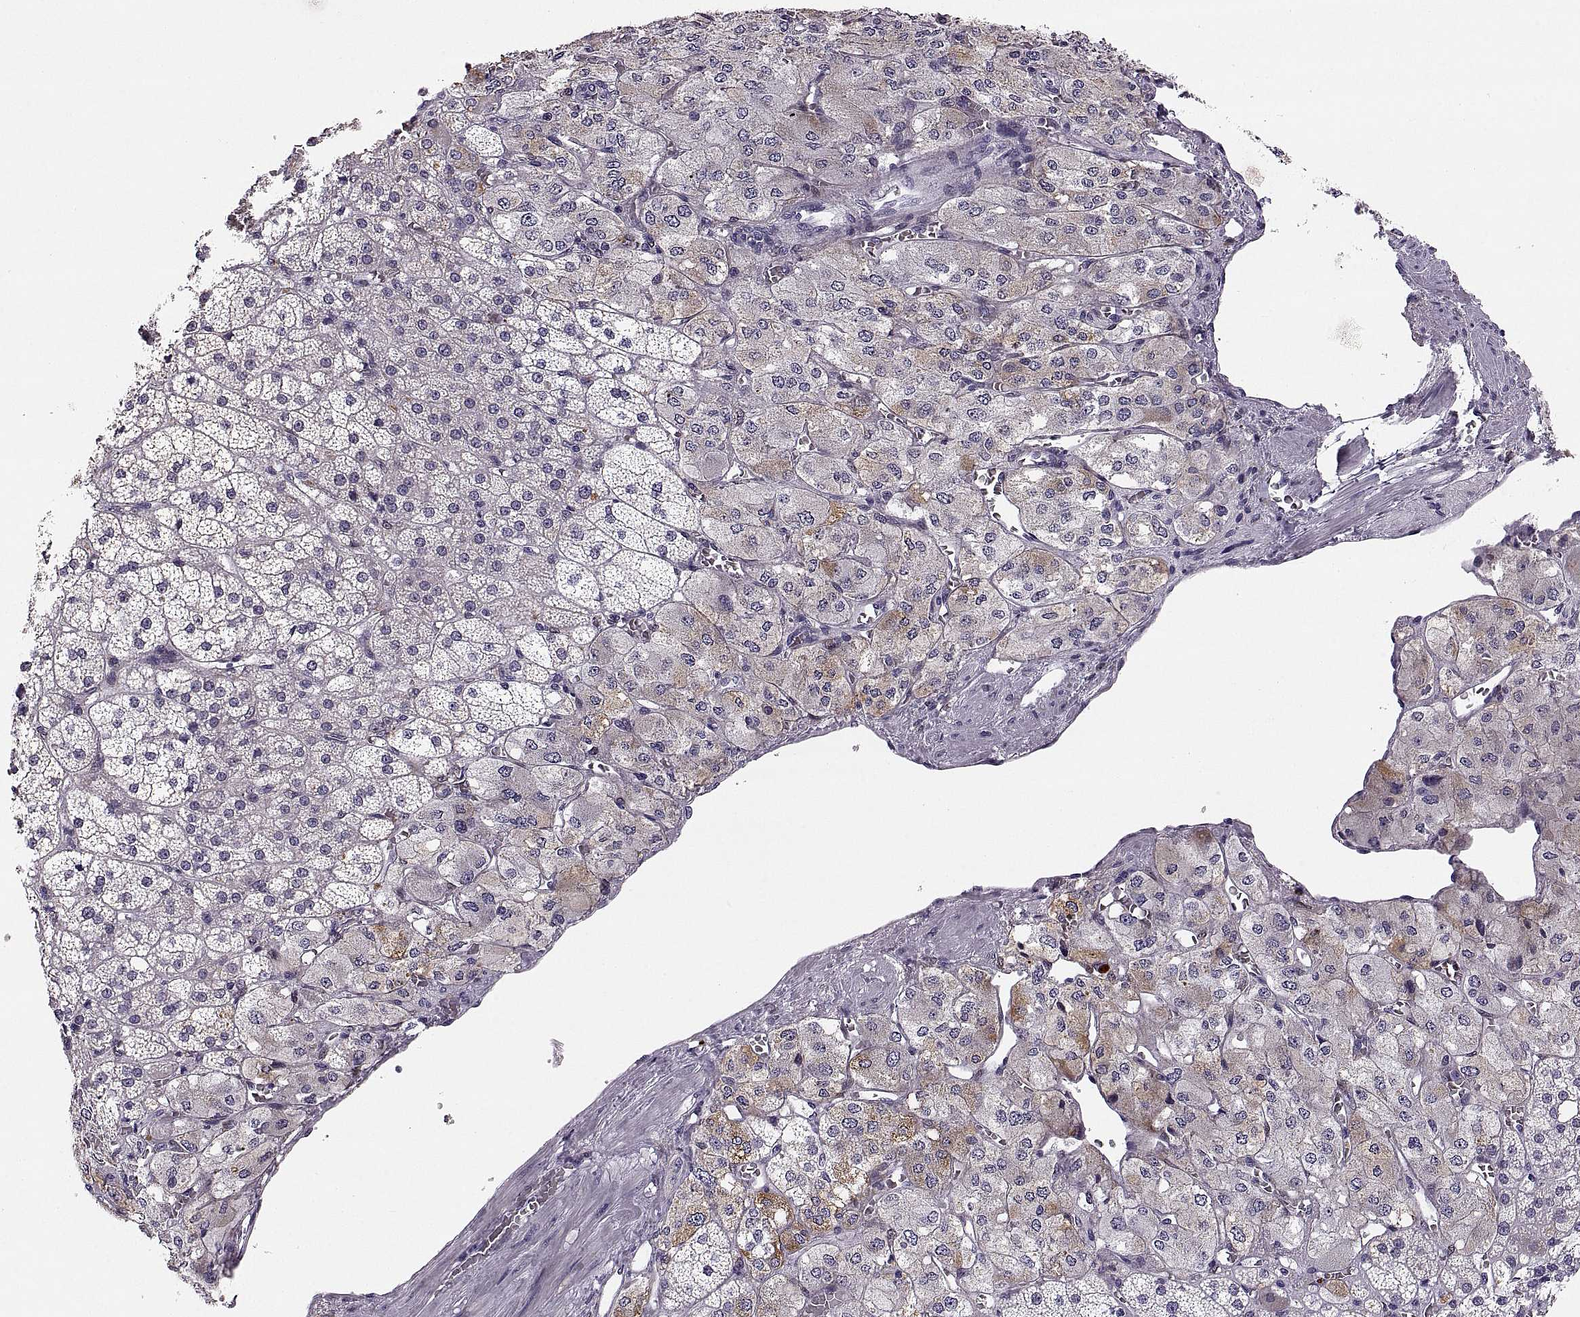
{"staining": {"intensity": "weak", "quantity": "25%-75%", "location": "cytoplasmic/membranous"}, "tissue": "adrenal gland", "cell_type": "Glandular cells", "image_type": "normal", "snomed": [{"axis": "morphology", "description": "Normal tissue, NOS"}, {"axis": "topography", "description": "Adrenal gland"}], "caption": "This micrograph reveals IHC staining of benign human adrenal gland, with low weak cytoplasmic/membranous expression in about 25%-75% of glandular cells.", "gene": "ADH6", "patient": {"sex": "female", "age": 60}}